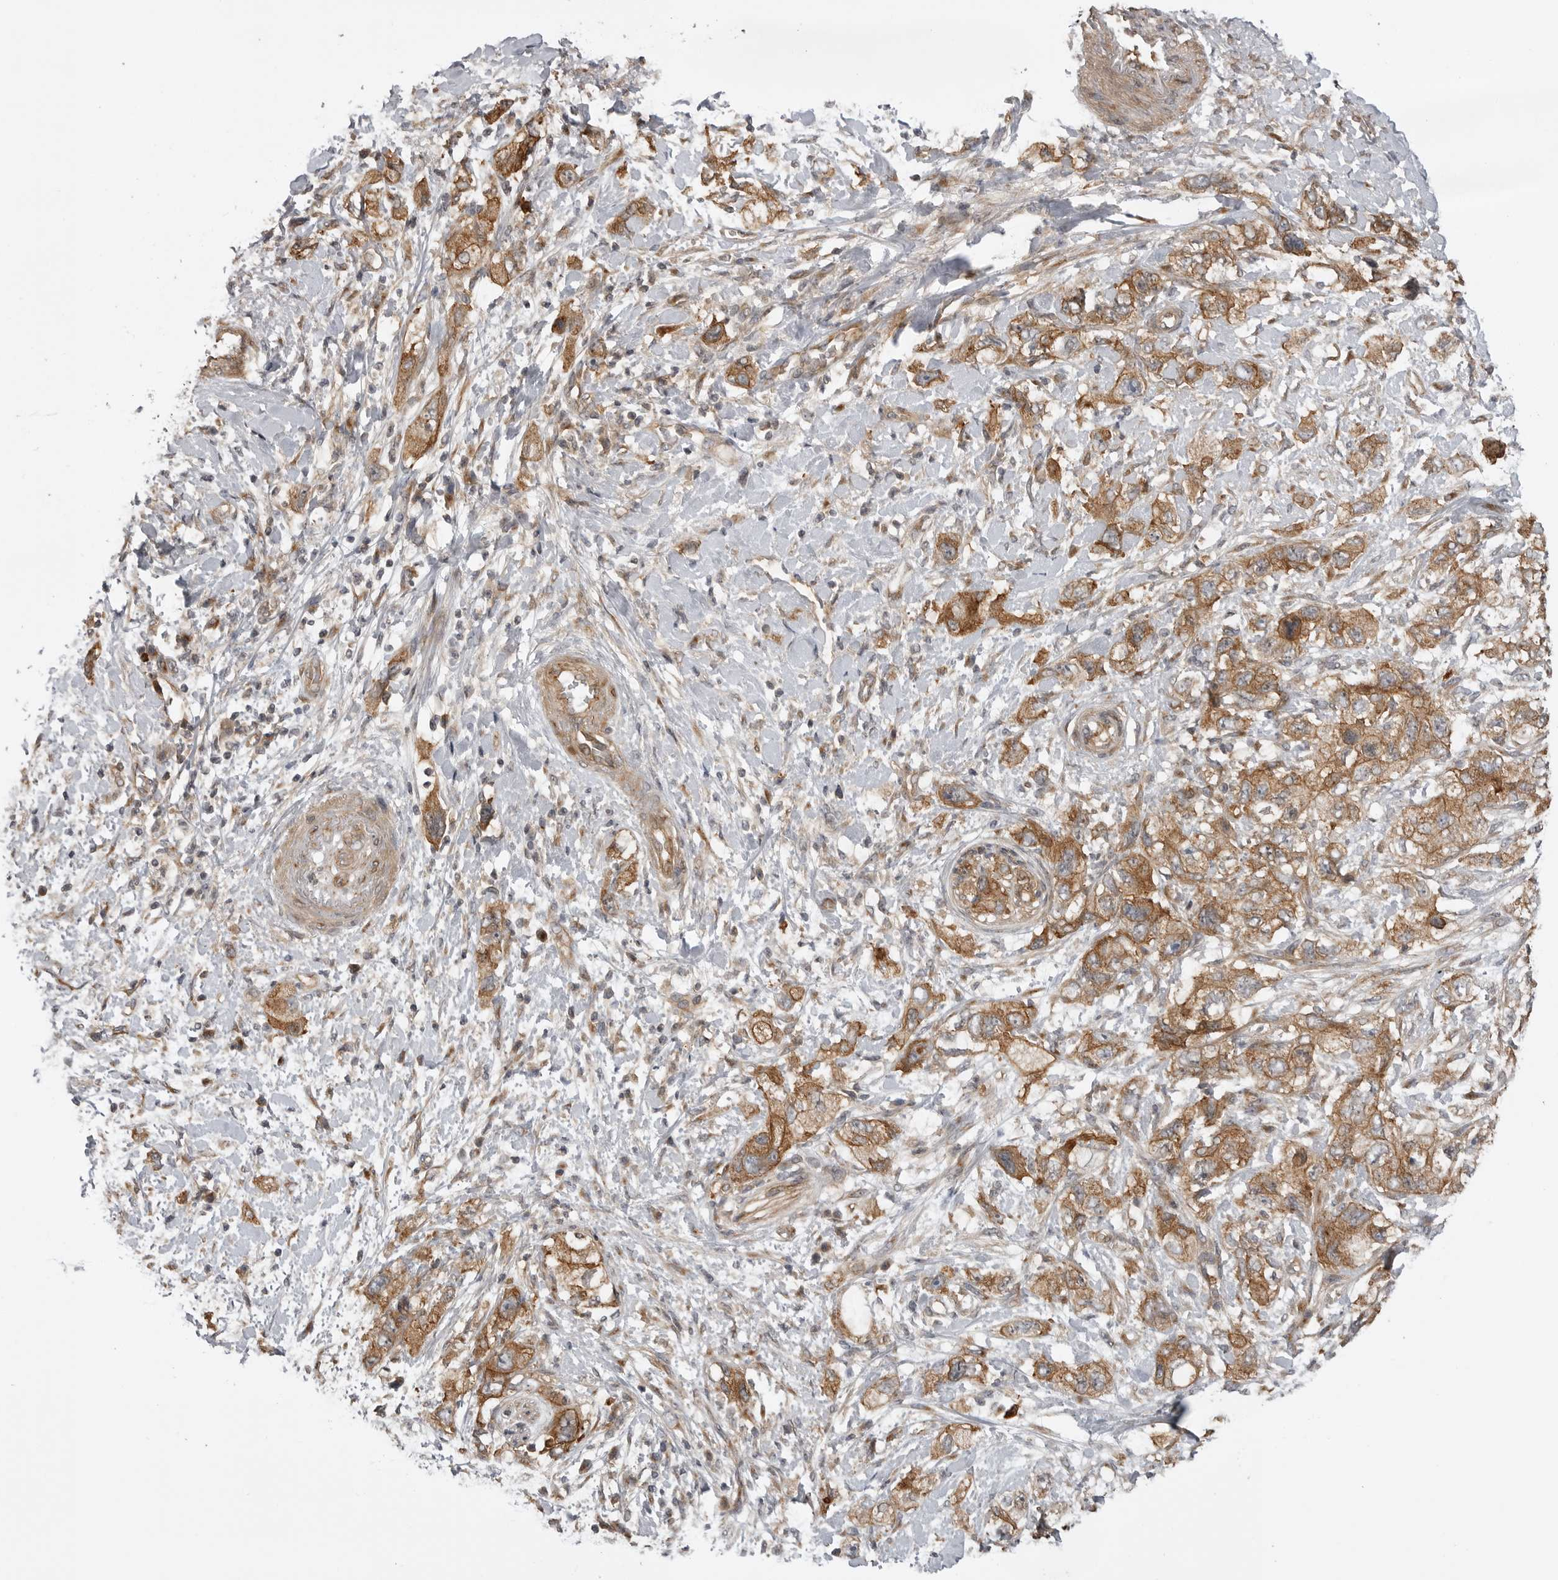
{"staining": {"intensity": "moderate", "quantity": ">75%", "location": "cytoplasmic/membranous"}, "tissue": "pancreatic cancer", "cell_type": "Tumor cells", "image_type": "cancer", "snomed": [{"axis": "morphology", "description": "Adenocarcinoma, NOS"}, {"axis": "topography", "description": "Pancreas"}], "caption": "There is medium levels of moderate cytoplasmic/membranous positivity in tumor cells of adenocarcinoma (pancreatic), as demonstrated by immunohistochemical staining (brown color).", "gene": "LRRC45", "patient": {"sex": "female", "age": 73}}